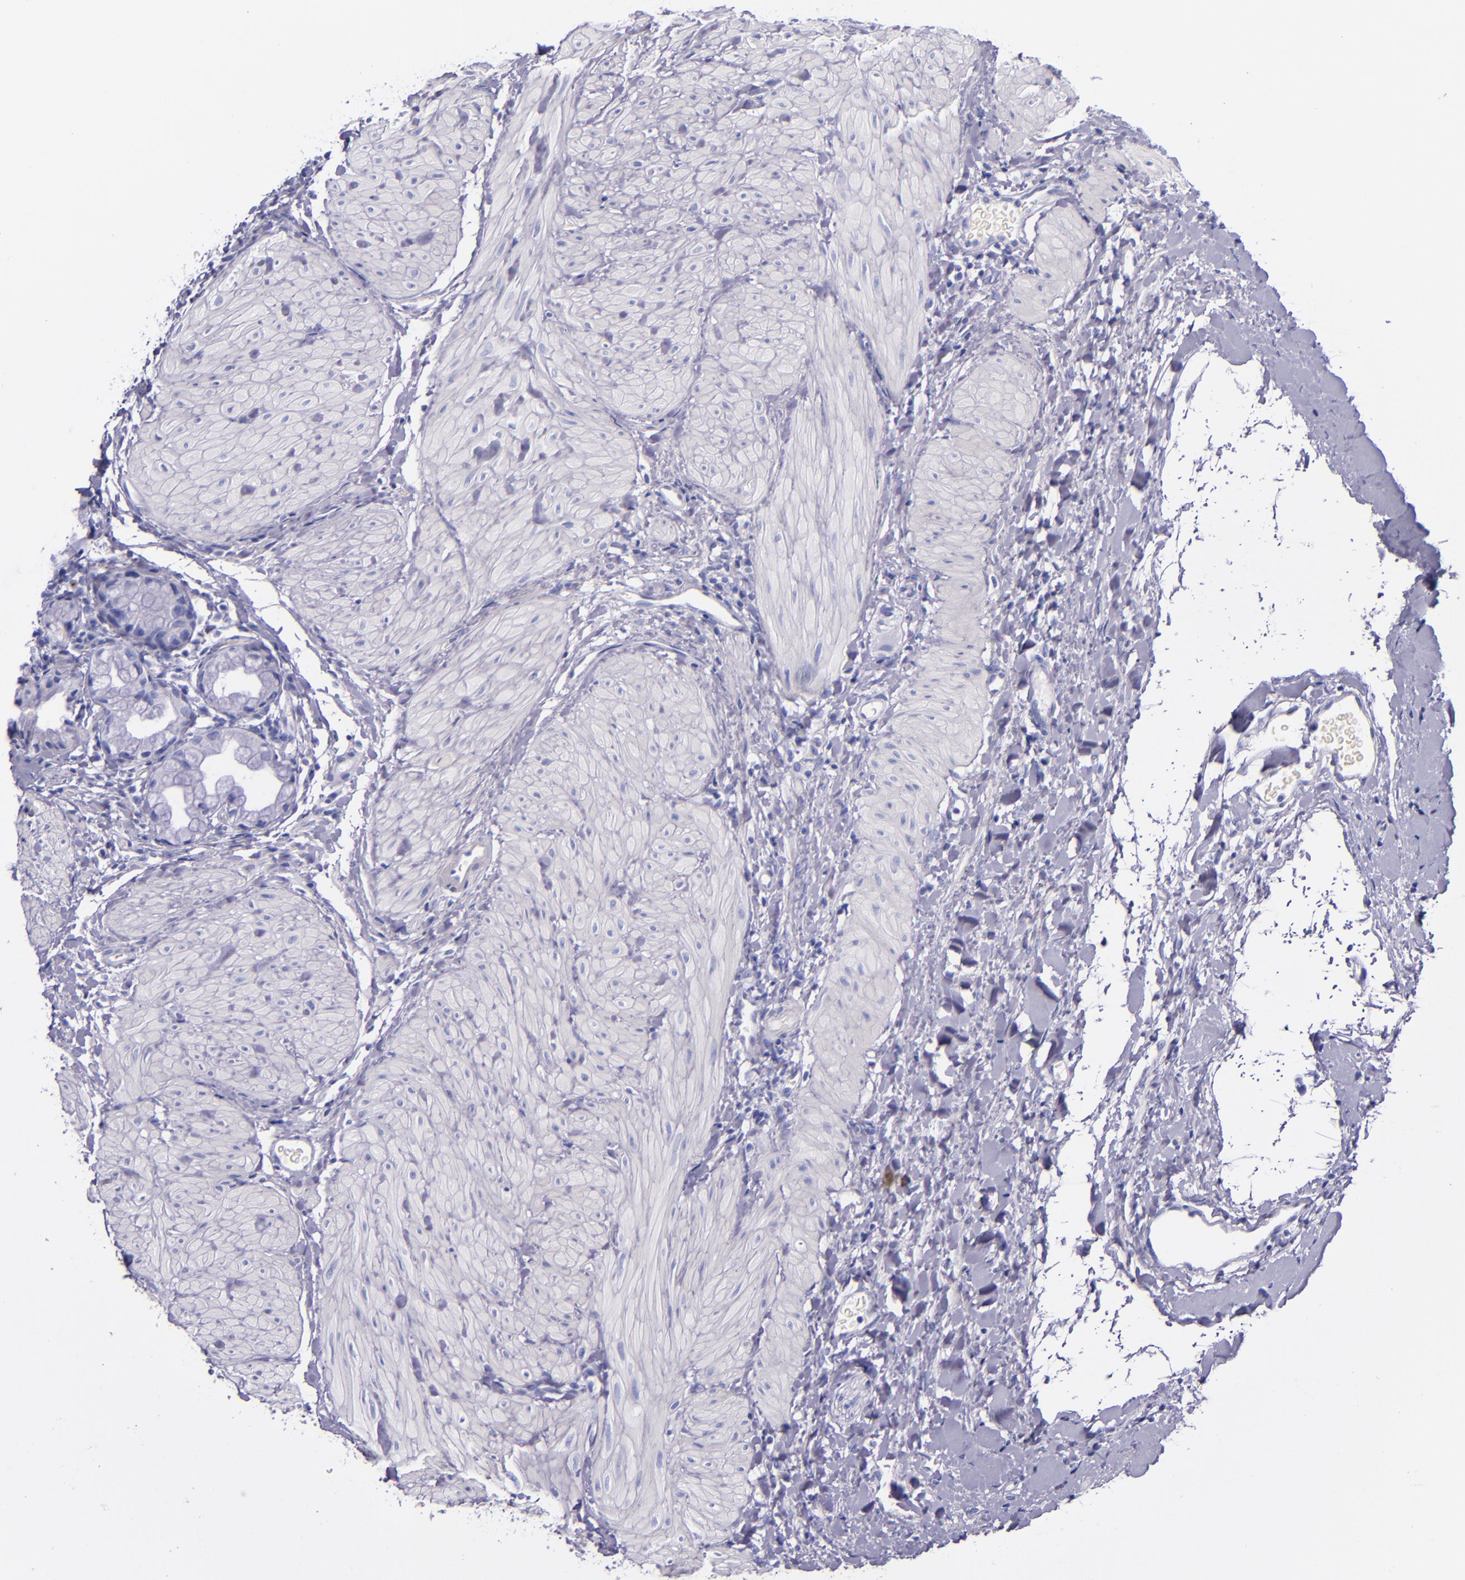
{"staining": {"intensity": "negative", "quantity": "none", "location": "none"}, "tissue": "gallbladder", "cell_type": "Glandular cells", "image_type": "normal", "snomed": [{"axis": "morphology", "description": "Normal tissue, NOS"}, {"axis": "morphology", "description": "Inflammation, NOS"}, {"axis": "topography", "description": "Gallbladder"}], "caption": "Immunohistochemistry of normal human gallbladder displays no expression in glandular cells.", "gene": "LAG3", "patient": {"sex": "male", "age": 66}}